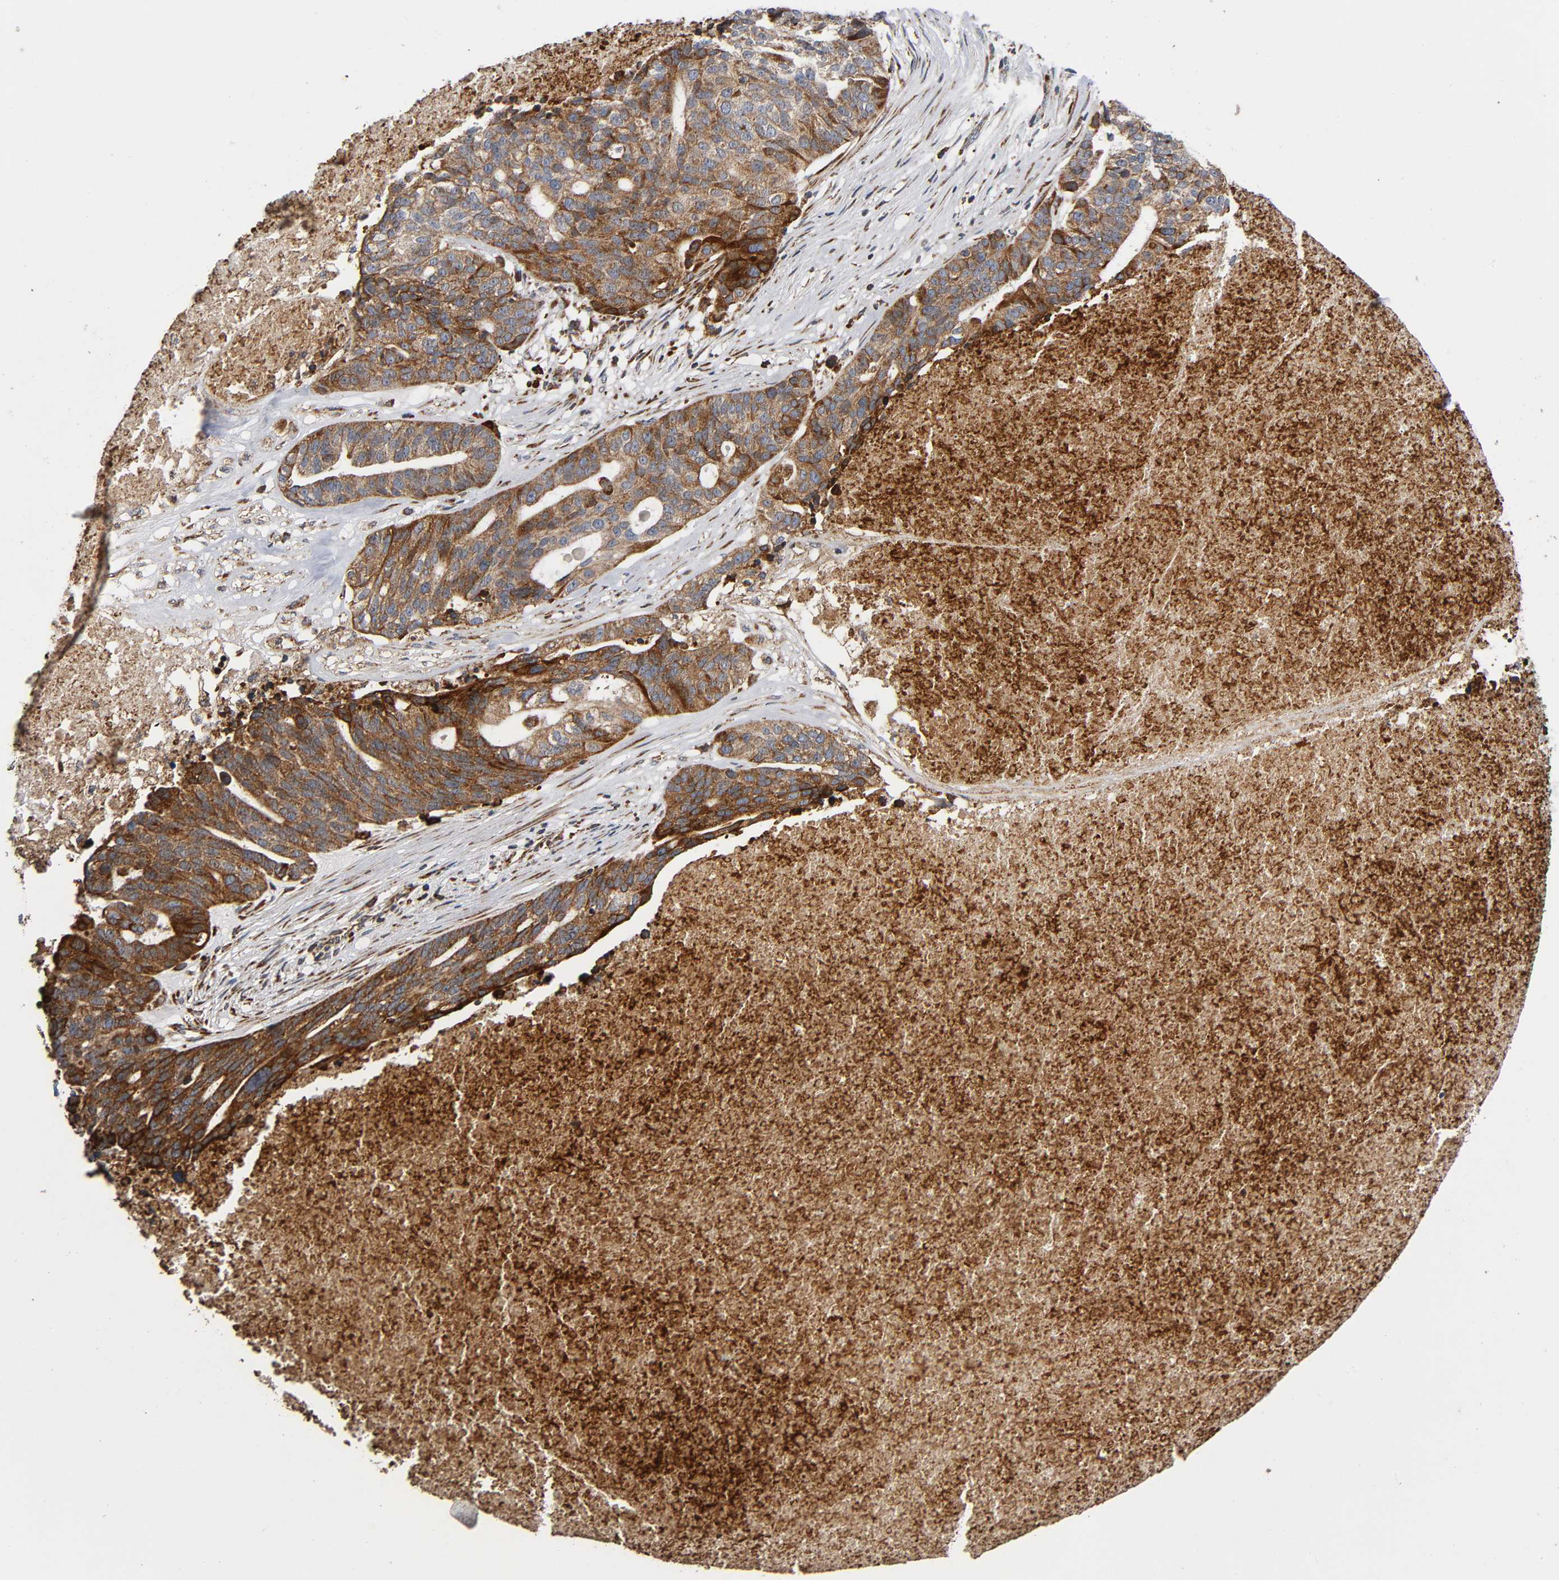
{"staining": {"intensity": "moderate", "quantity": "25%-75%", "location": "cytoplasmic/membranous"}, "tissue": "ovarian cancer", "cell_type": "Tumor cells", "image_type": "cancer", "snomed": [{"axis": "morphology", "description": "Cystadenocarcinoma, serous, NOS"}, {"axis": "topography", "description": "Ovary"}], "caption": "Ovarian cancer stained with DAB (3,3'-diaminobenzidine) immunohistochemistry displays medium levels of moderate cytoplasmic/membranous staining in about 25%-75% of tumor cells. The protein is stained brown, and the nuclei are stained in blue (DAB (3,3'-diaminobenzidine) IHC with brightfield microscopy, high magnification).", "gene": "MAP3K1", "patient": {"sex": "female", "age": 59}}